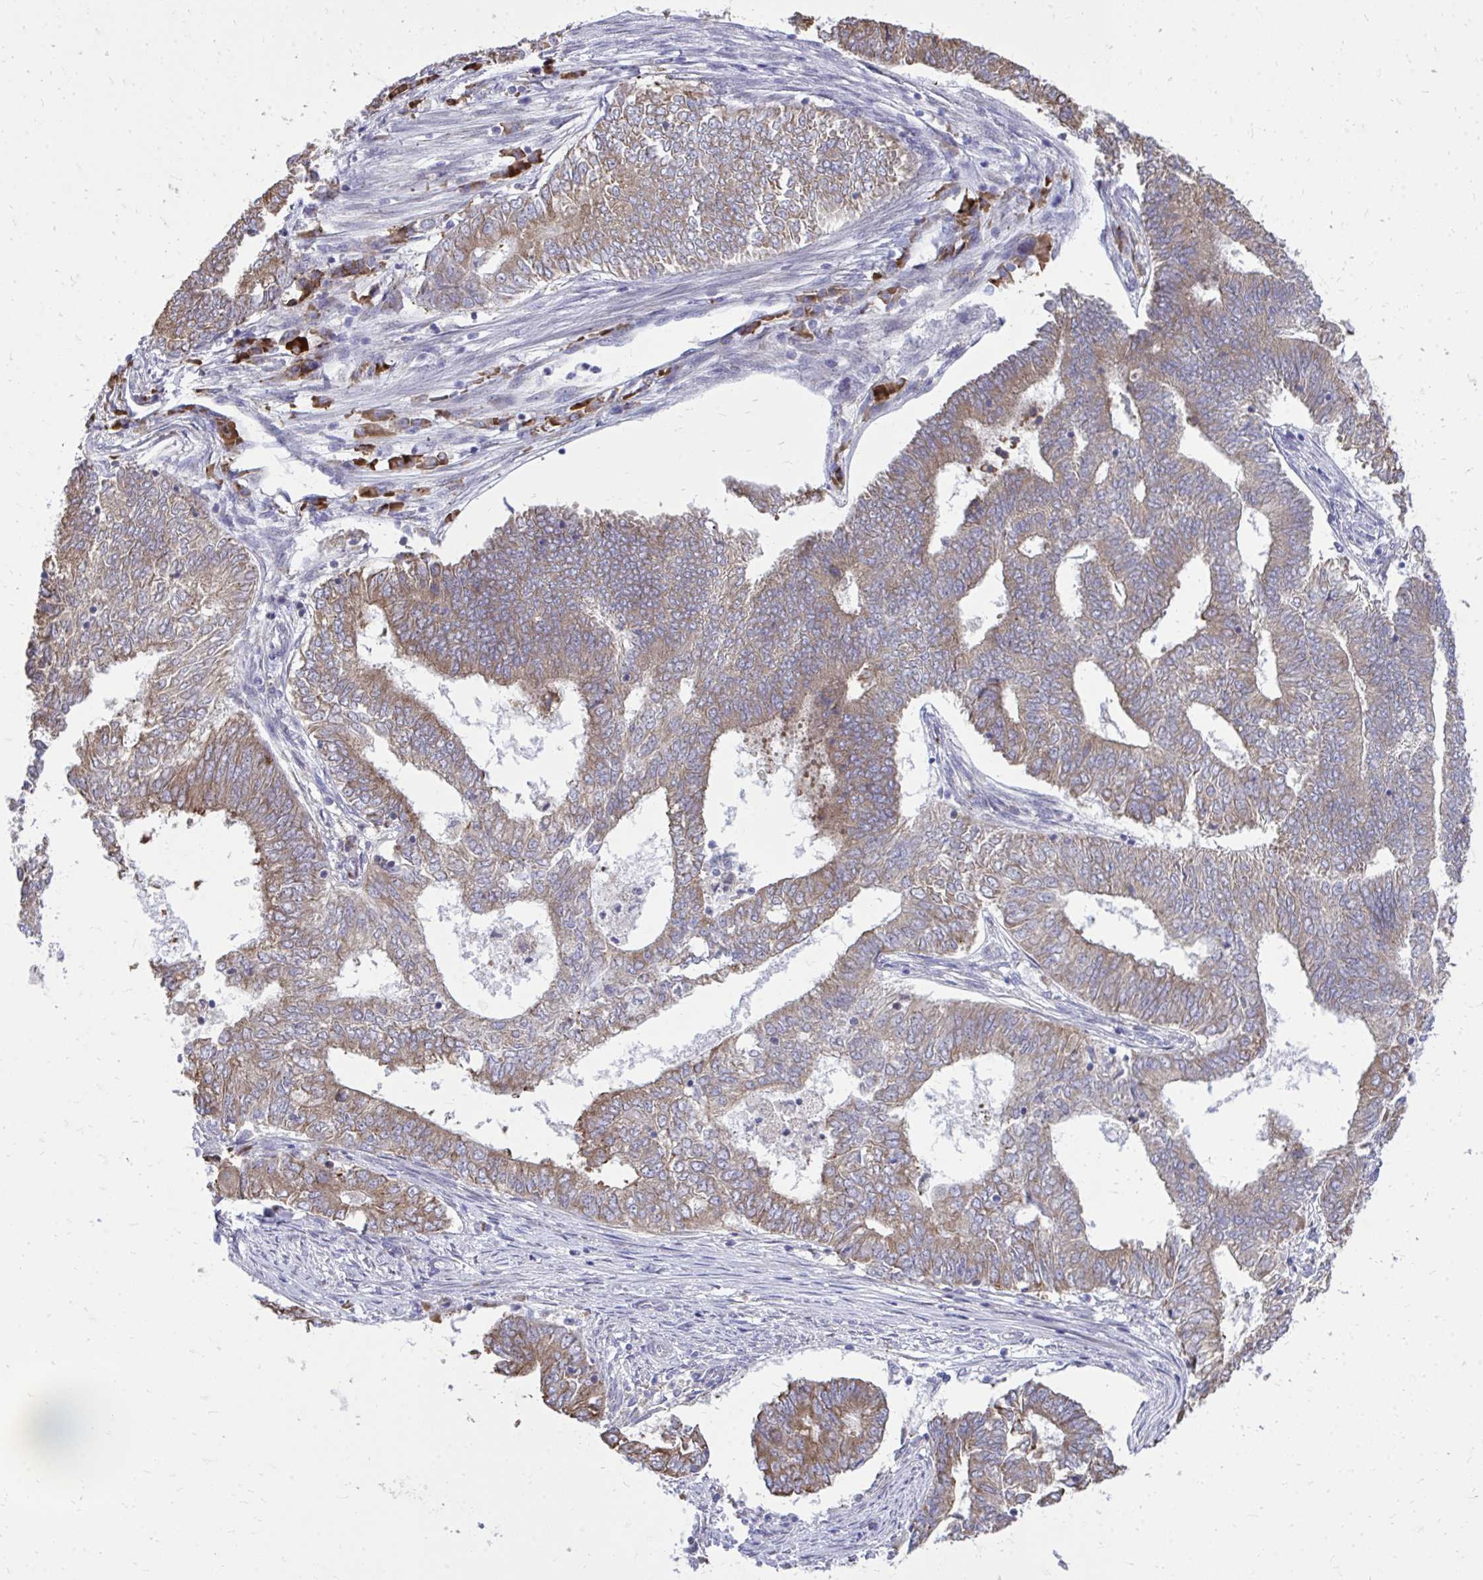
{"staining": {"intensity": "moderate", "quantity": ">75%", "location": "cytoplasmic/membranous"}, "tissue": "endometrial cancer", "cell_type": "Tumor cells", "image_type": "cancer", "snomed": [{"axis": "morphology", "description": "Adenocarcinoma, NOS"}, {"axis": "topography", "description": "Endometrium"}], "caption": "Endometrial cancer stained for a protein (brown) exhibits moderate cytoplasmic/membranous positive positivity in about >75% of tumor cells.", "gene": "METTL9", "patient": {"sex": "female", "age": 62}}